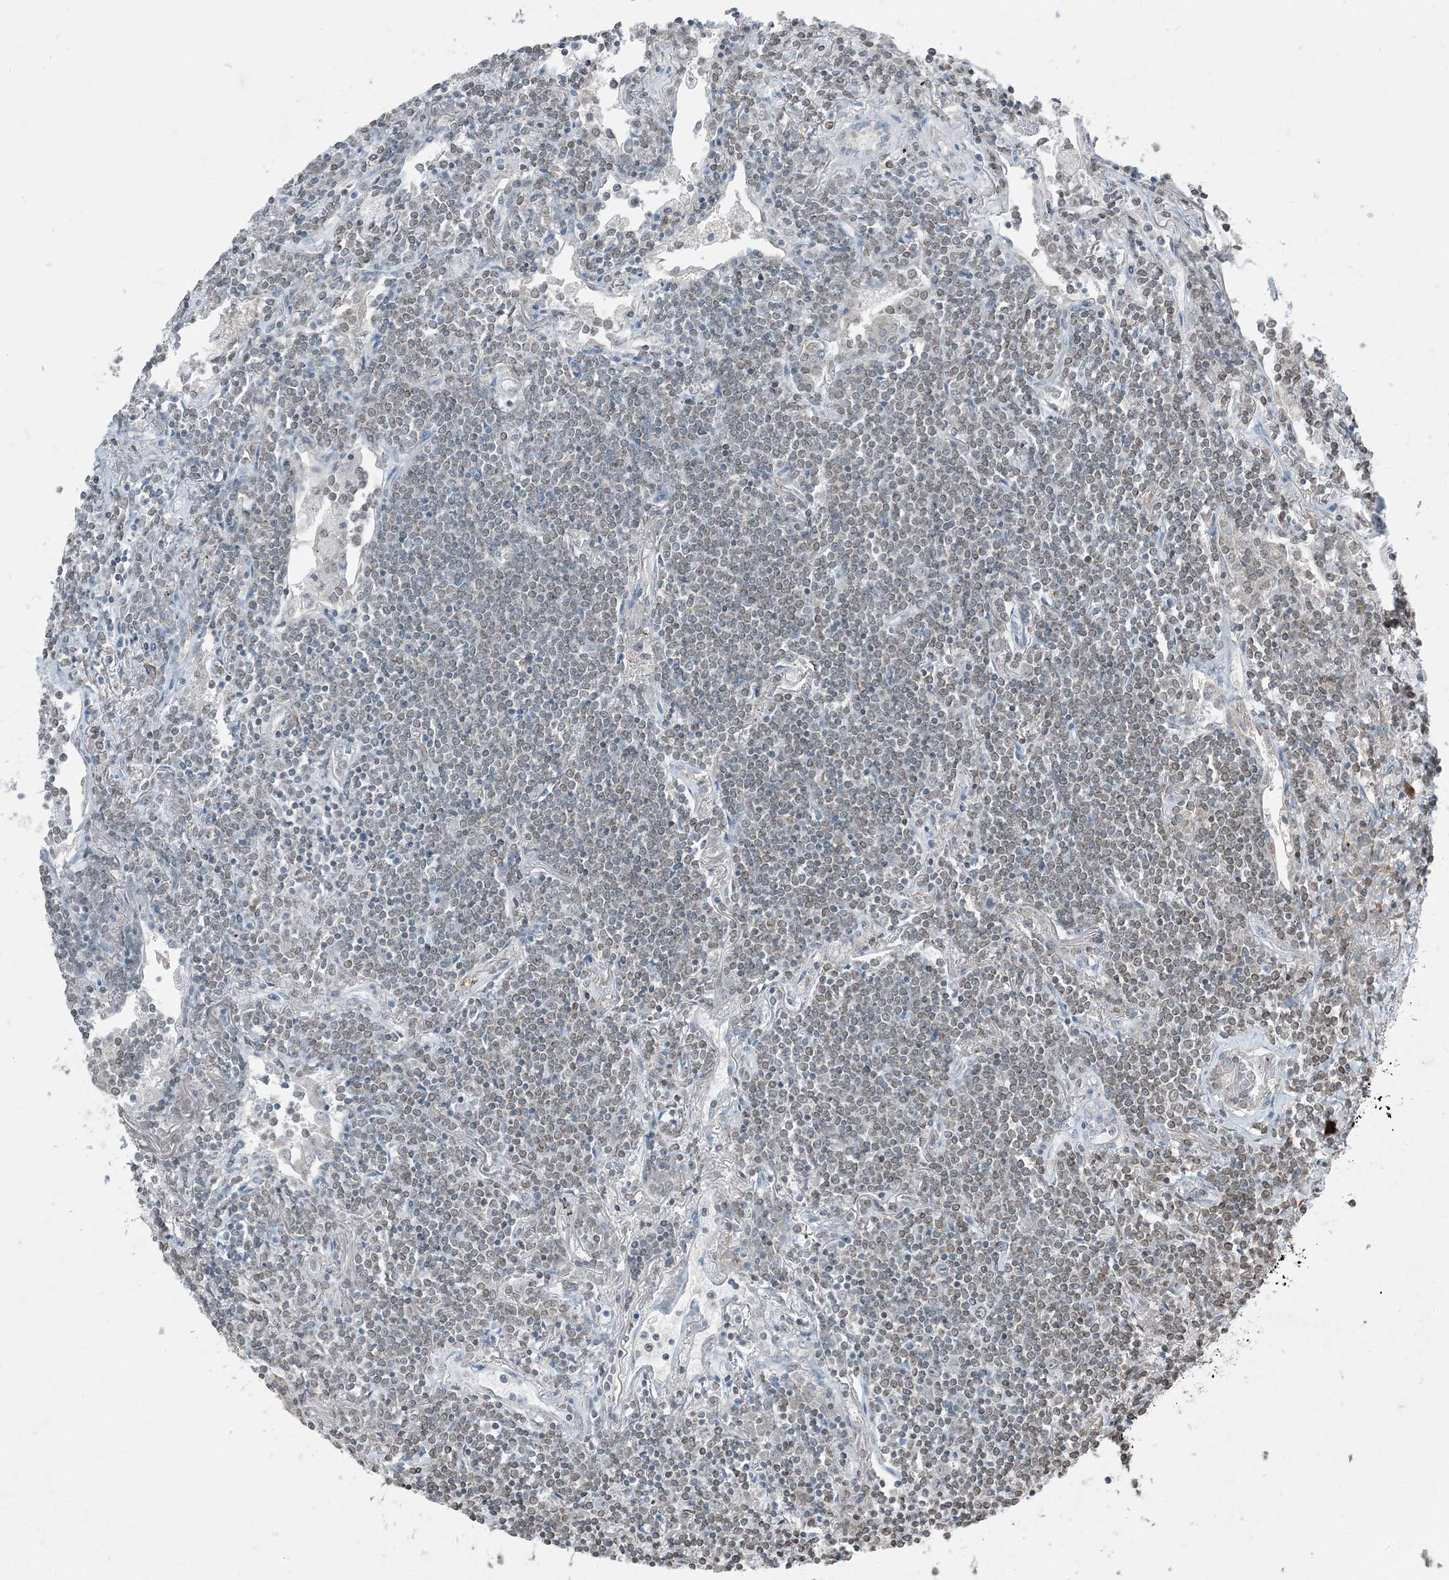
{"staining": {"intensity": "negative", "quantity": "none", "location": "none"}, "tissue": "lymphoma", "cell_type": "Tumor cells", "image_type": "cancer", "snomed": [{"axis": "morphology", "description": "Malignant lymphoma, non-Hodgkin's type, Low grade"}, {"axis": "topography", "description": "Lung"}], "caption": "IHC micrograph of neoplastic tissue: malignant lymphoma, non-Hodgkin's type (low-grade) stained with DAB (3,3'-diaminobenzidine) demonstrates no significant protein expression in tumor cells. (DAB IHC, high magnification).", "gene": "GNL1", "patient": {"sex": "female", "age": 71}}